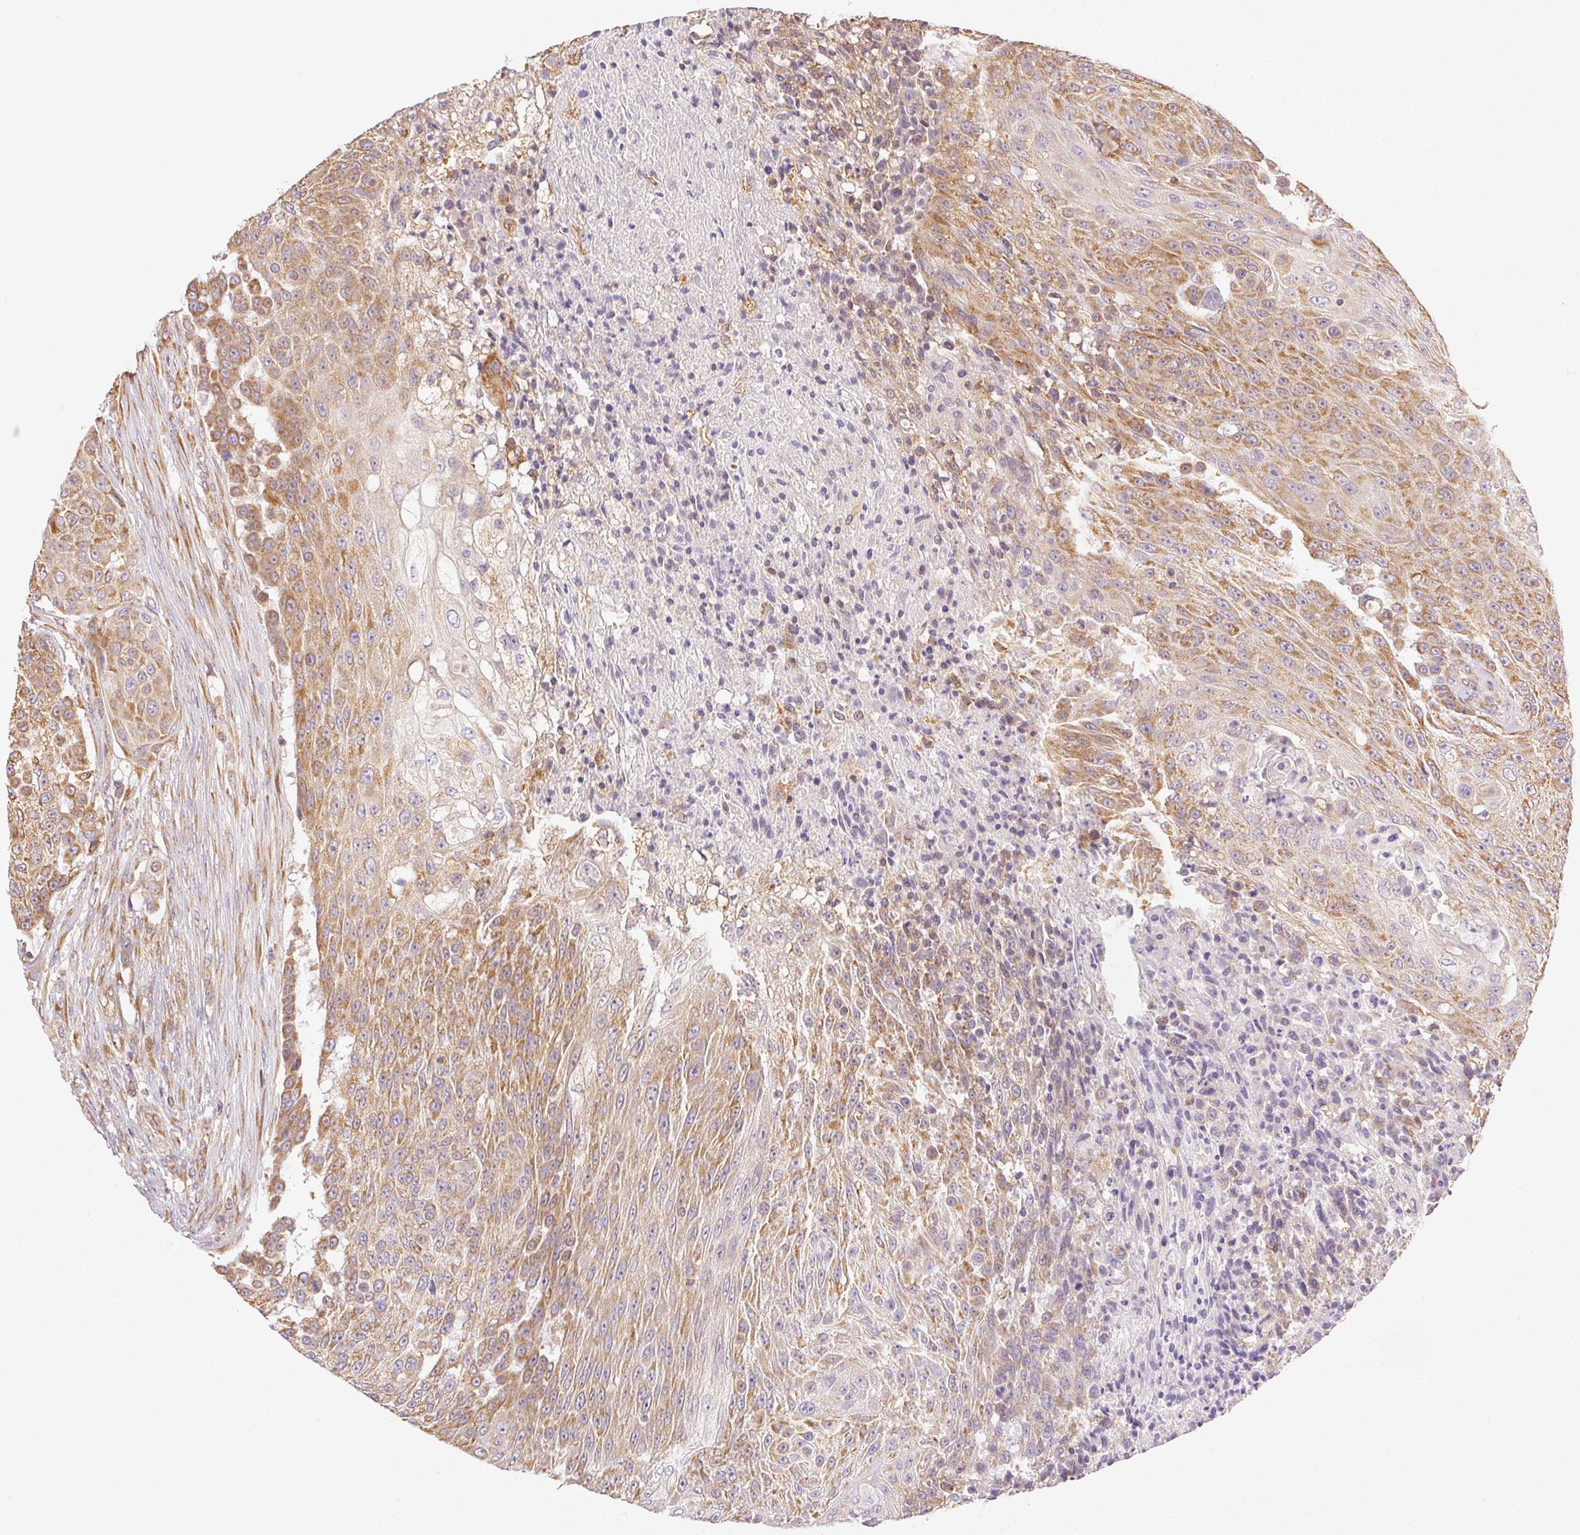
{"staining": {"intensity": "moderate", "quantity": ">75%", "location": "cytoplasmic/membranous"}, "tissue": "urothelial cancer", "cell_type": "Tumor cells", "image_type": "cancer", "snomed": [{"axis": "morphology", "description": "Urothelial carcinoma, High grade"}, {"axis": "topography", "description": "Urinary bladder"}], "caption": "The micrograph demonstrates a brown stain indicating the presence of a protein in the cytoplasmic/membranous of tumor cells in urothelial carcinoma (high-grade).", "gene": "ENTREP1", "patient": {"sex": "female", "age": 63}}